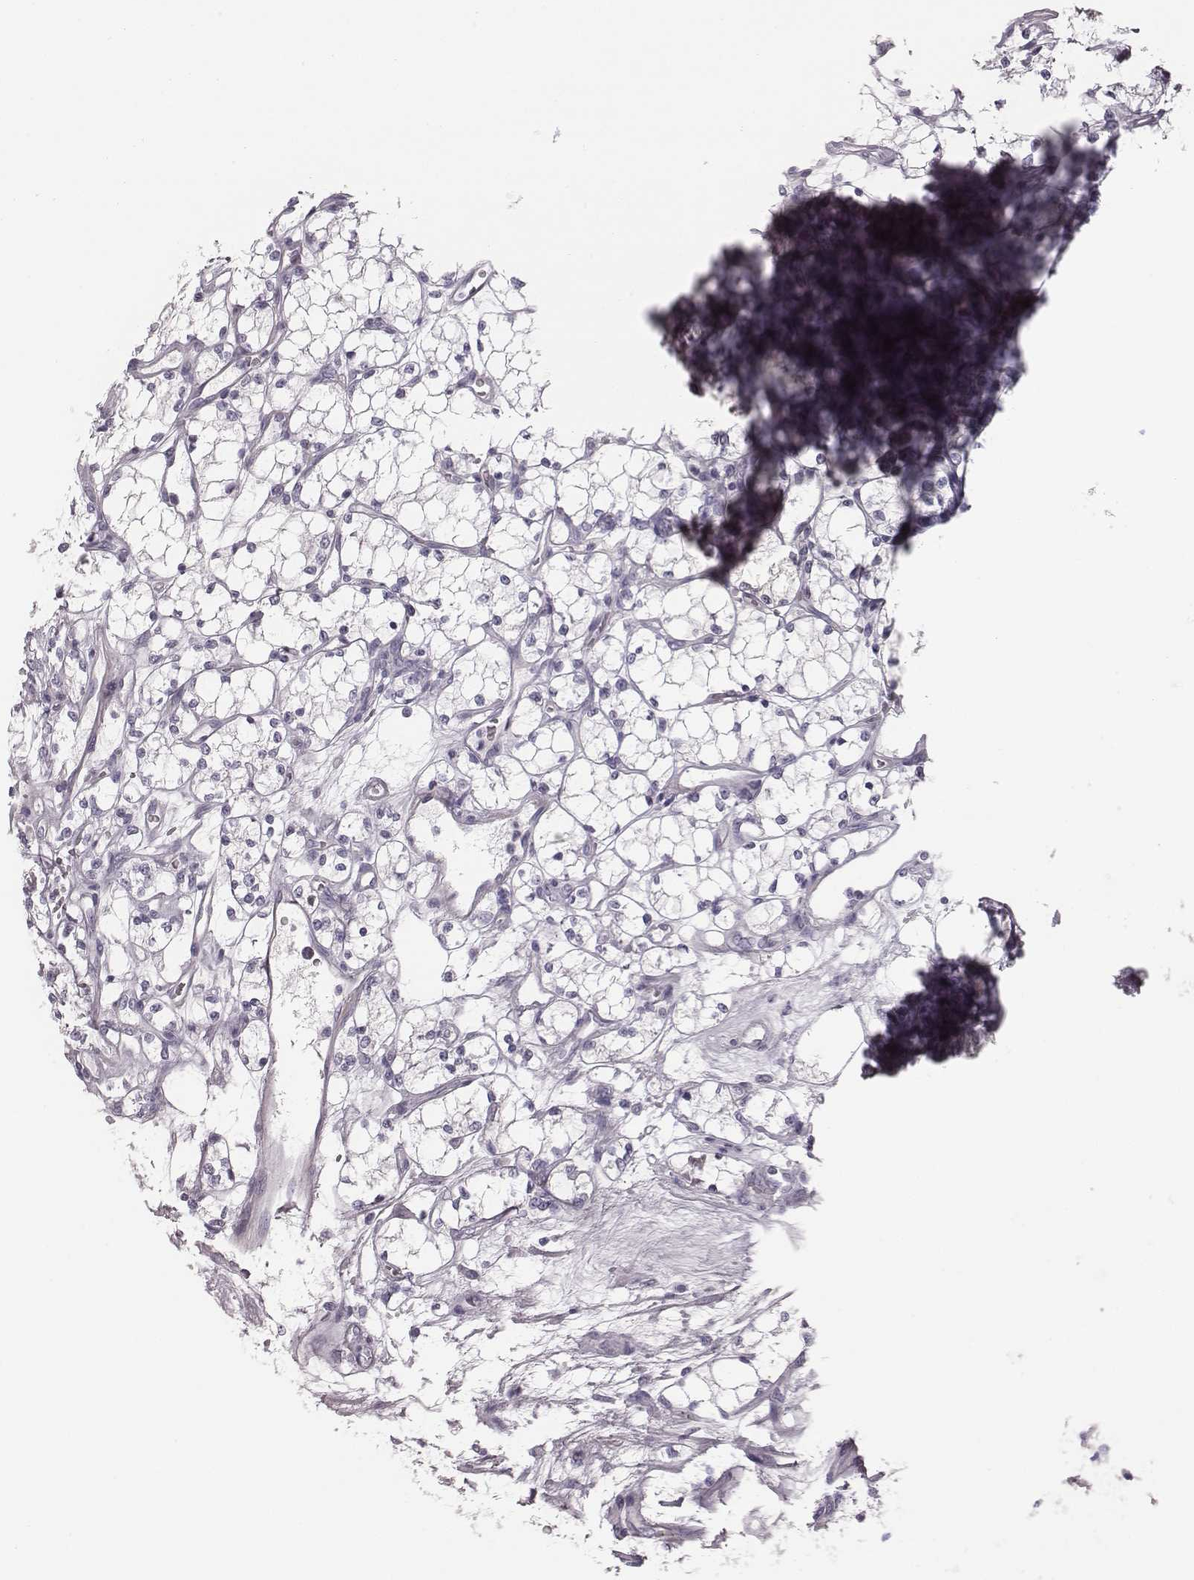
{"staining": {"intensity": "negative", "quantity": "none", "location": "none"}, "tissue": "renal cancer", "cell_type": "Tumor cells", "image_type": "cancer", "snomed": [{"axis": "morphology", "description": "Adenocarcinoma, NOS"}, {"axis": "topography", "description": "Kidney"}], "caption": "This is an immunohistochemistry photomicrograph of adenocarcinoma (renal). There is no positivity in tumor cells.", "gene": "CRISP1", "patient": {"sex": "female", "age": 69}}